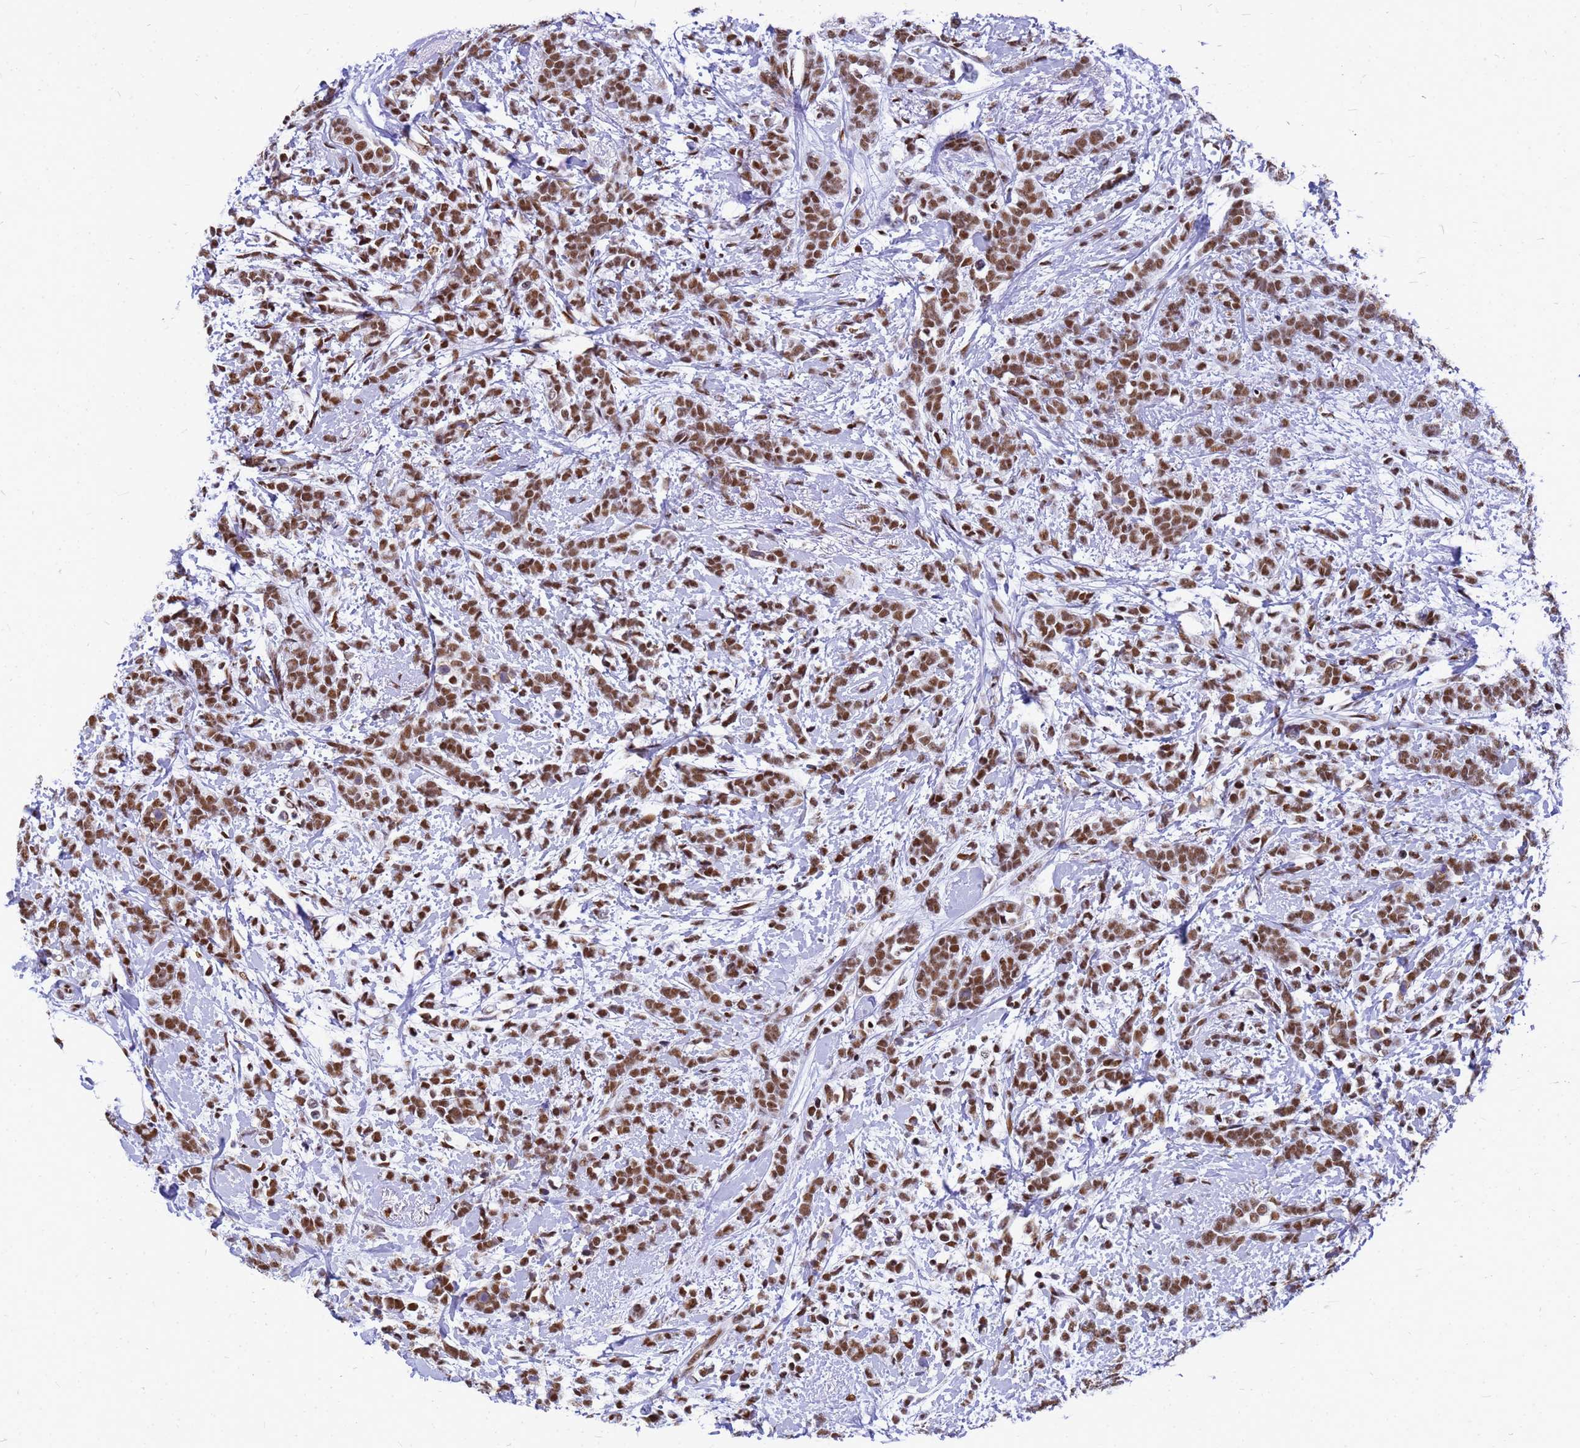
{"staining": {"intensity": "moderate", "quantity": ">75%", "location": "nuclear"}, "tissue": "breast cancer", "cell_type": "Tumor cells", "image_type": "cancer", "snomed": [{"axis": "morphology", "description": "Lobular carcinoma"}, {"axis": "topography", "description": "Breast"}], "caption": "This is a photomicrograph of immunohistochemistry staining of lobular carcinoma (breast), which shows moderate staining in the nuclear of tumor cells.", "gene": "SART3", "patient": {"sex": "female", "age": 58}}